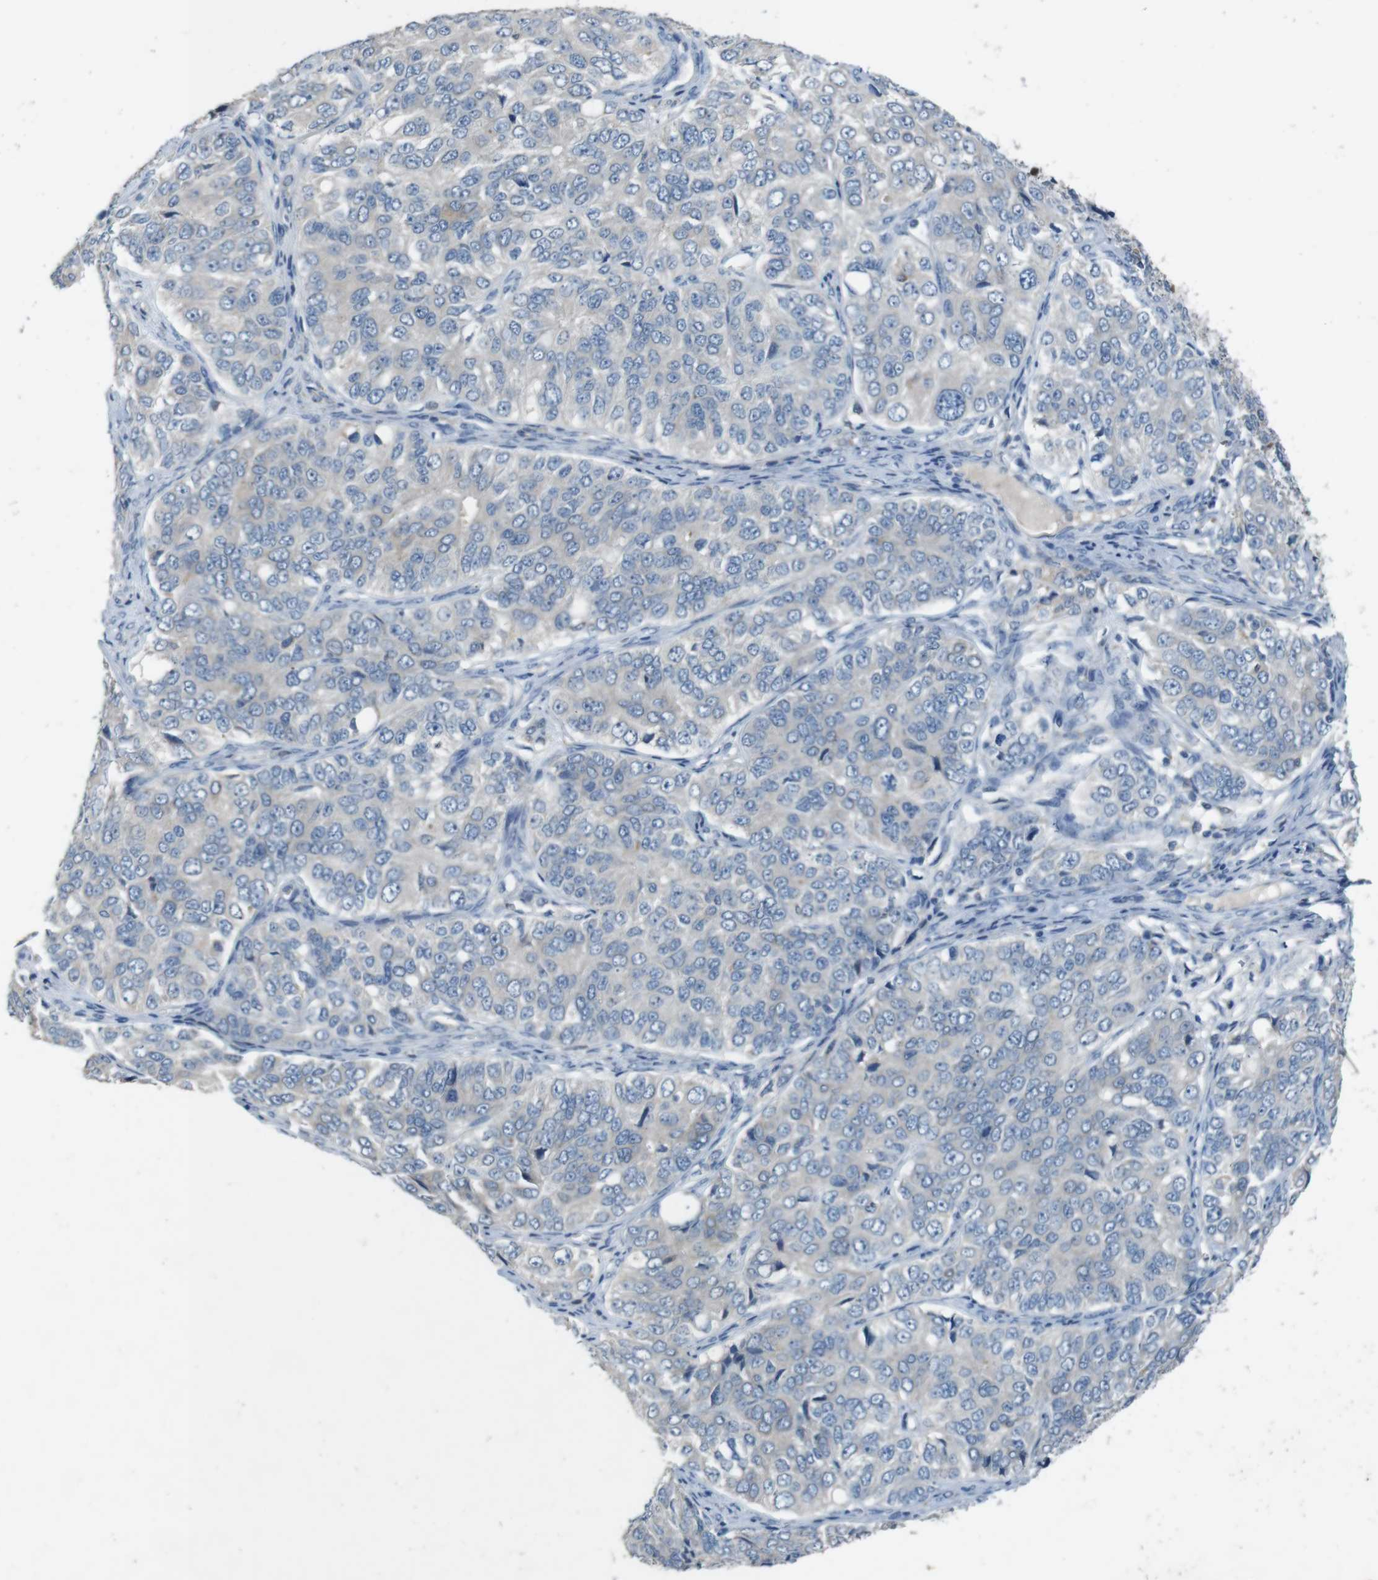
{"staining": {"intensity": "negative", "quantity": "none", "location": "none"}, "tissue": "ovarian cancer", "cell_type": "Tumor cells", "image_type": "cancer", "snomed": [{"axis": "morphology", "description": "Carcinoma, endometroid"}, {"axis": "topography", "description": "Ovary"}], "caption": "Ovarian endometroid carcinoma stained for a protein using IHC demonstrates no positivity tumor cells.", "gene": "MOGAT3", "patient": {"sex": "female", "age": 51}}